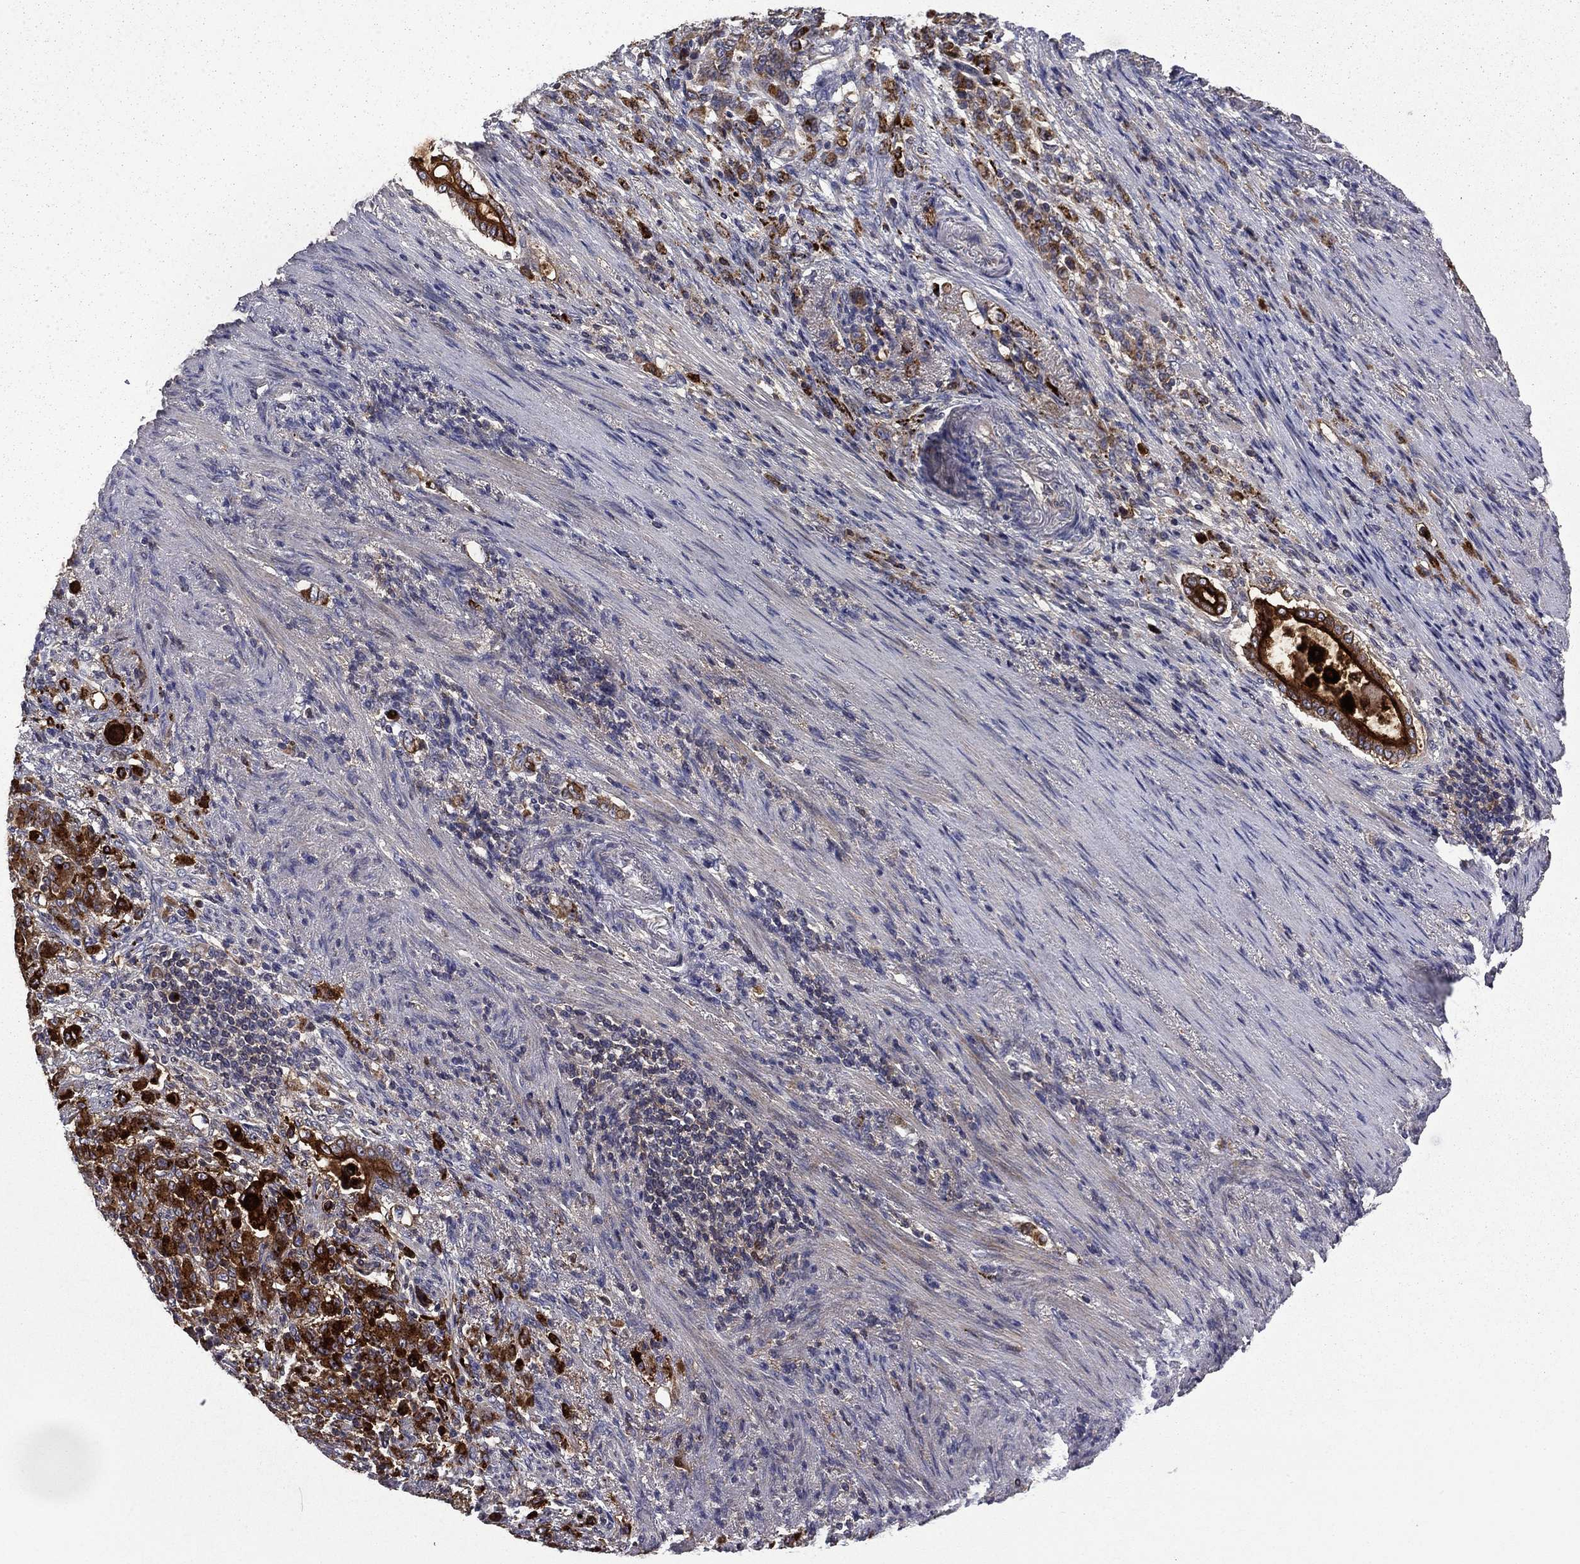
{"staining": {"intensity": "strong", "quantity": "25%-75%", "location": "cytoplasmic/membranous"}, "tissue": "stomach cancer", "cell_type": "Tumor cells", "image_type": "cancer", "snomed": [{"axis": "morphology", "description": "Normal tissue, NOS"}, {"axis": "morphology", "description": "Adenocarcinoma, NOS"}, {"axis": "topography", "description": "Stomach"}], "caption": "Protein staining by IHC shows strong cytoplasmic/membranous positivity in approximately 25%-75% of tumor cells in stomach cancer. Immunohistochemistry (ihc) stains the protein in brown and the nuclei are stained blue.", "gene": "CEACAM7", "patient": {"sex": "female", "age": 79}}